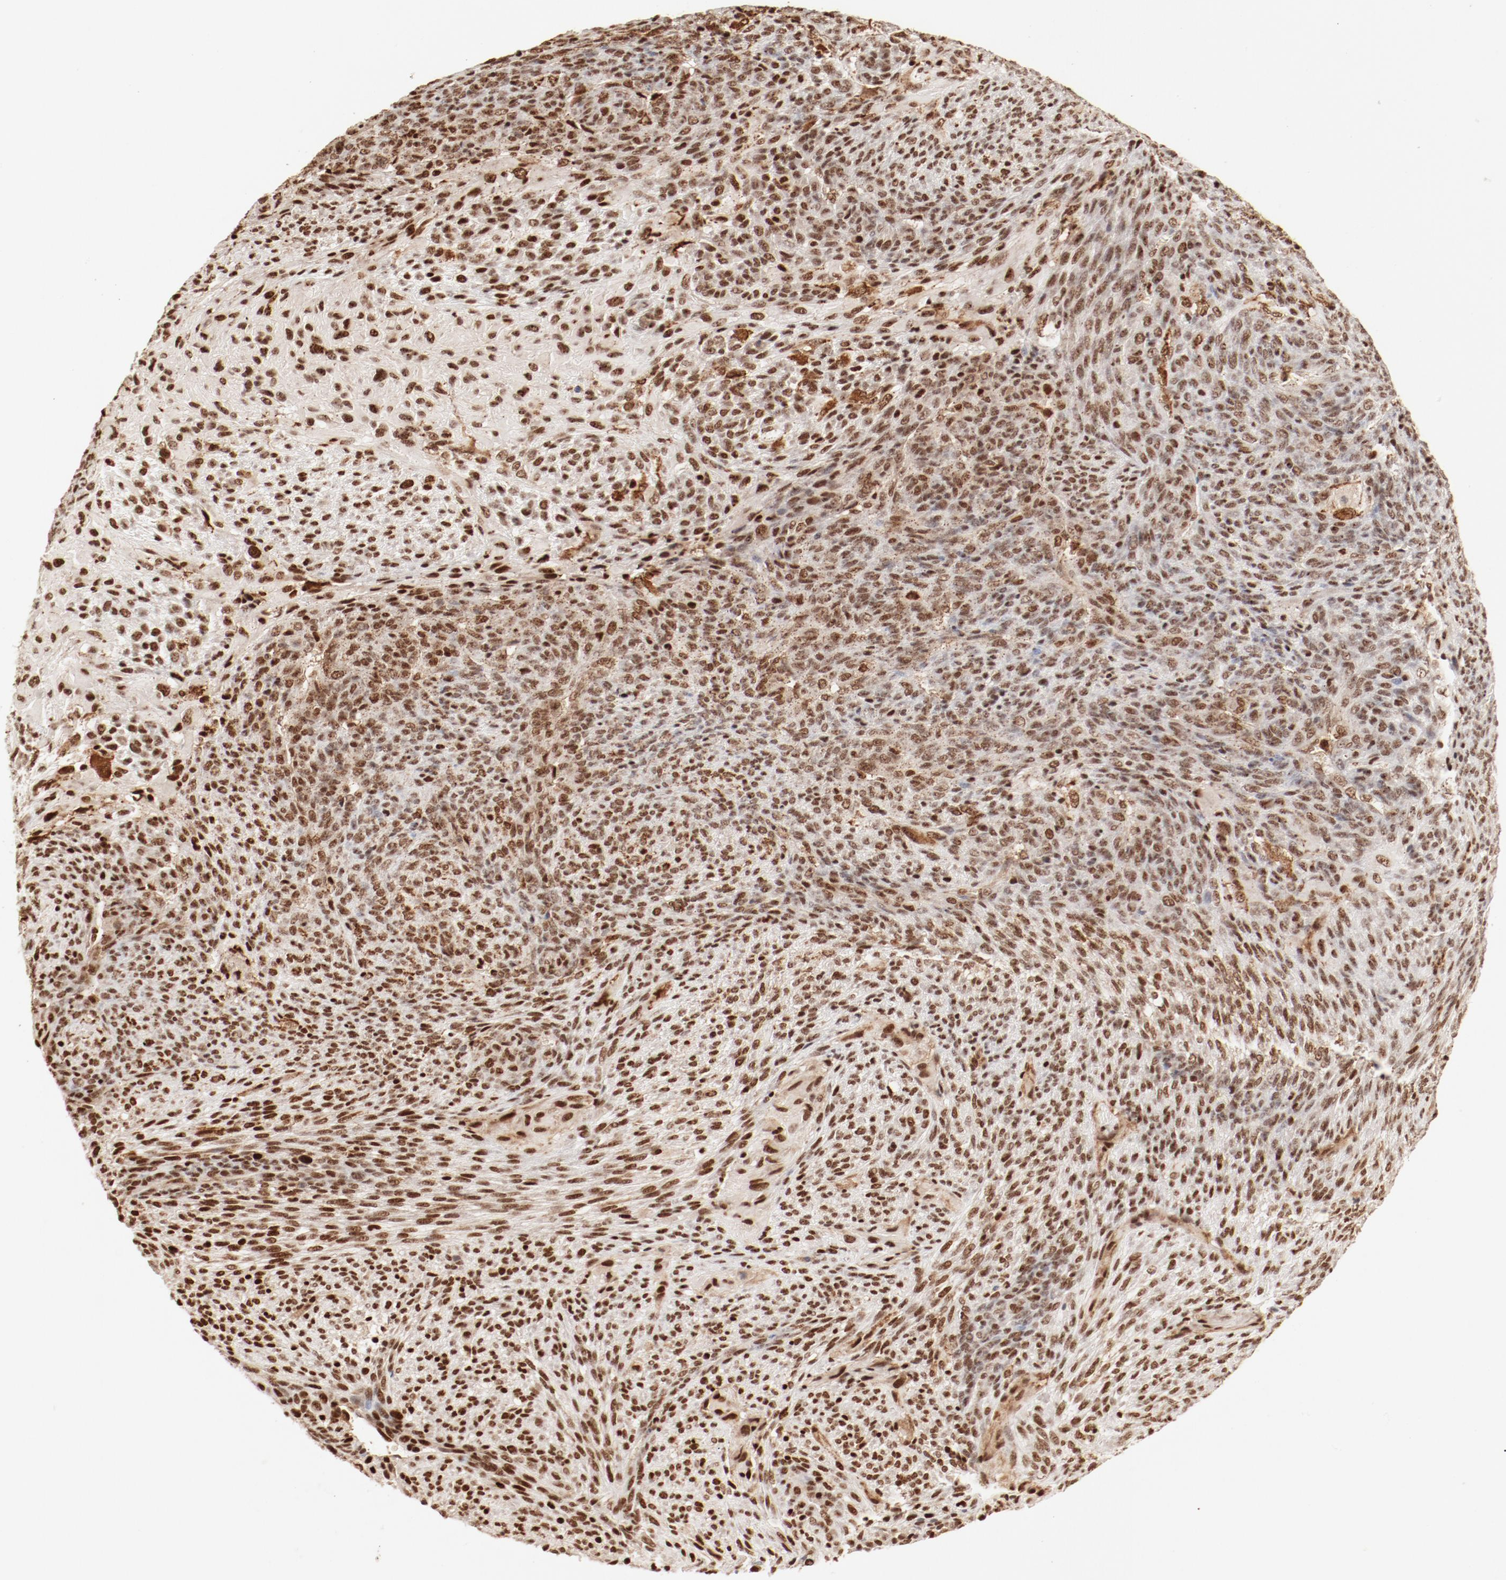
{"staining": {"intensity": "moderate", "quantity": ">75%", "location": "nuclear"}, "tissue": "glioma", "cell_type": "Tumor cells", "image_type": "cancer", "snomed": [{"axis": "morphology", "description": "Glioma, malignant, High grade"}, {"axis": "topography", "description": "Cerebral cortex"}], "caption": "Glioma stained with a brown dye shows moderate nuclear positive staining in approximately >75% of tumor cells.", "gene": "FAM50A", "patient": {"sex": "female", "age": 55}}